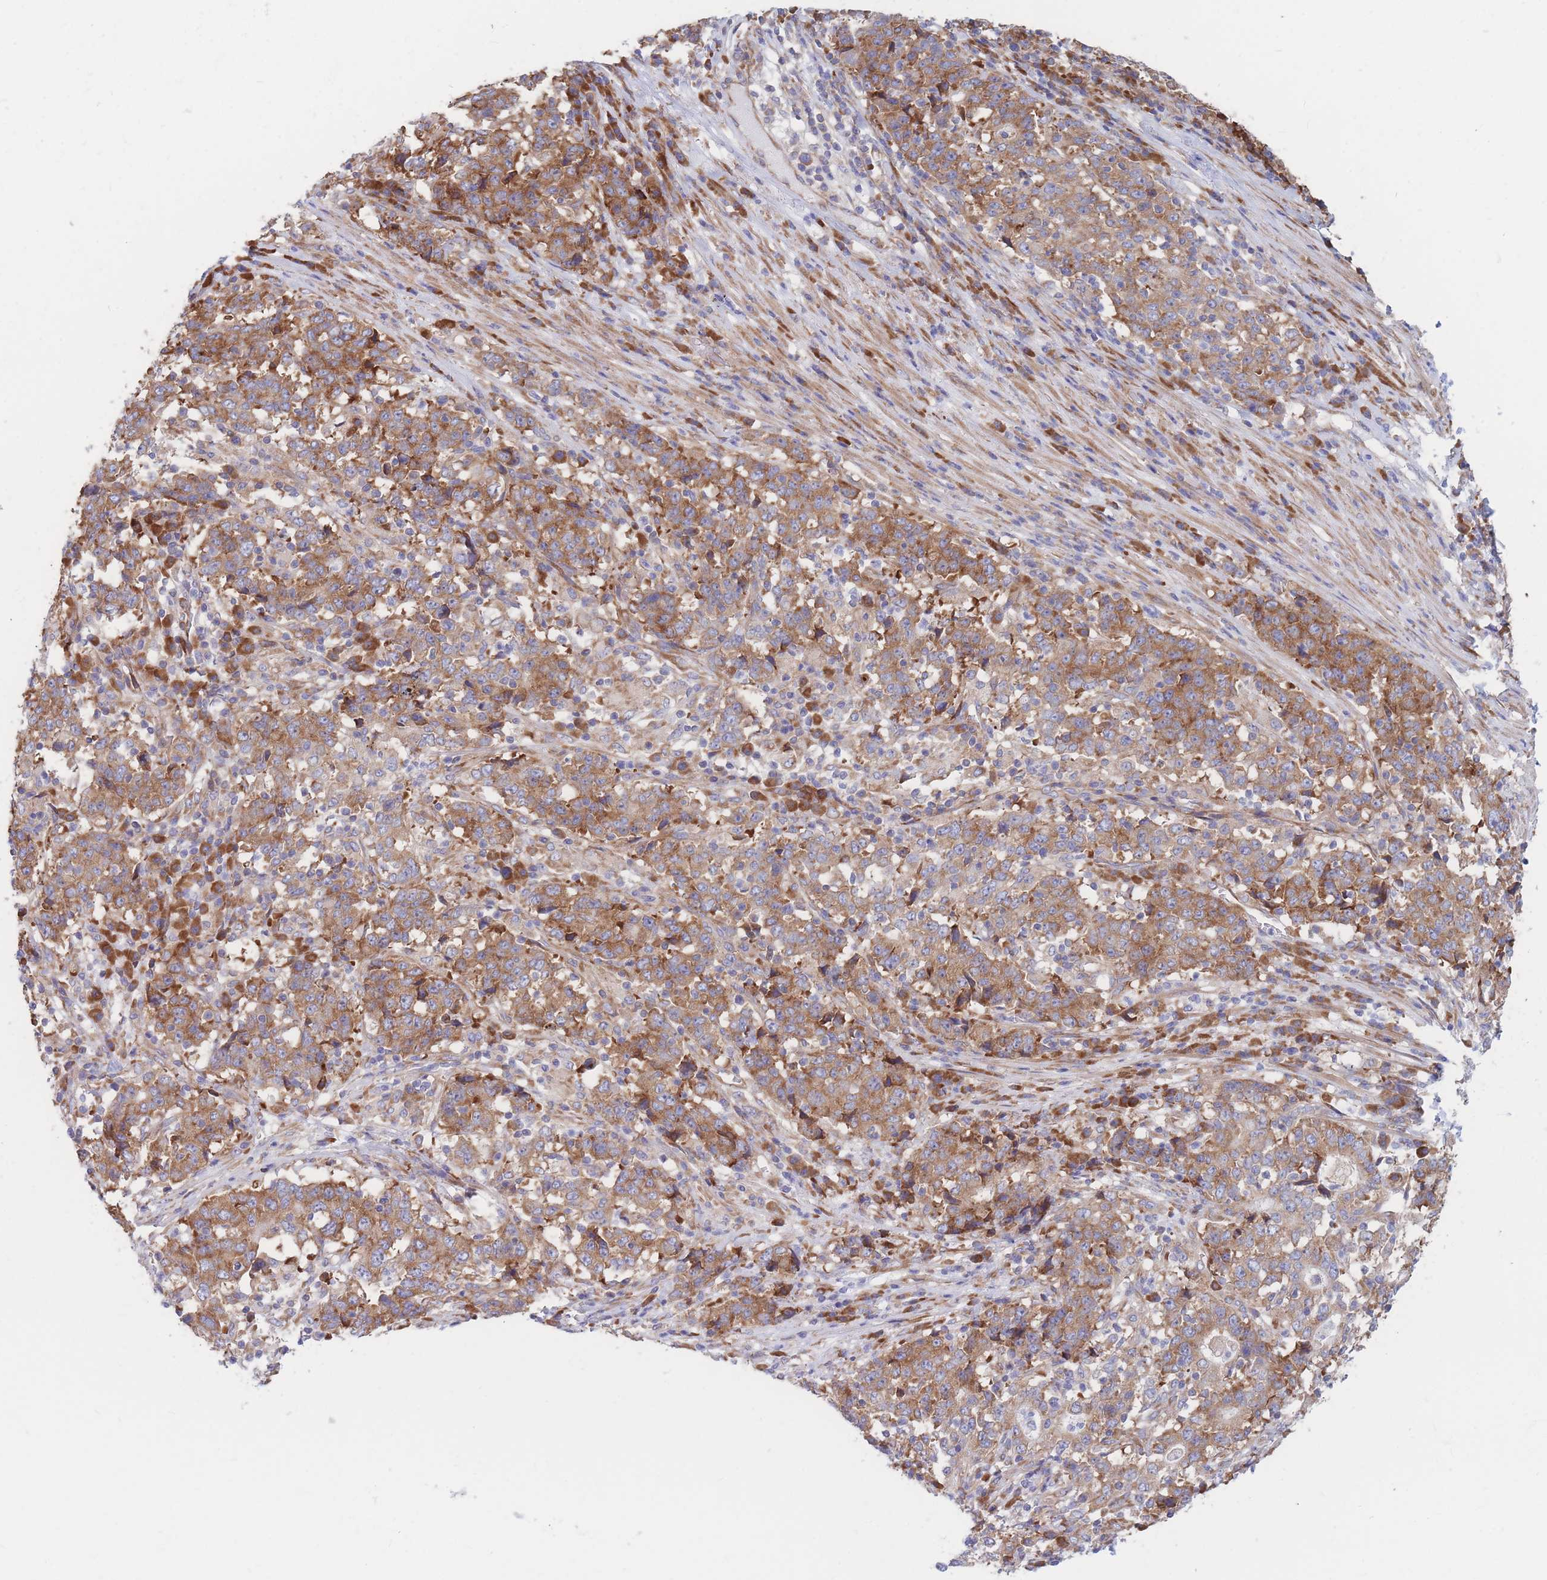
{"staining": {"intensity": "moderate", "quantity": ">75%", "location": "cytoplasmic/membranous"}, "tissue": "stomach cancer", "cell_type": "Tumor cells", "image_type": "cancer", "snomed": [{"axis": "morphology", "description": "Adenocarcinoma, NOS"}, {"axis": "topography", "description": "Stomach"}], "caption": "Human adenocarcinoma (stomach) stained with a brown dye displays moderate cytoplasmic/membranous positive expression in approximately >75% of tumor cells.", "gene": "RPL8", "patient": {"sex": "male", "age": 59}}